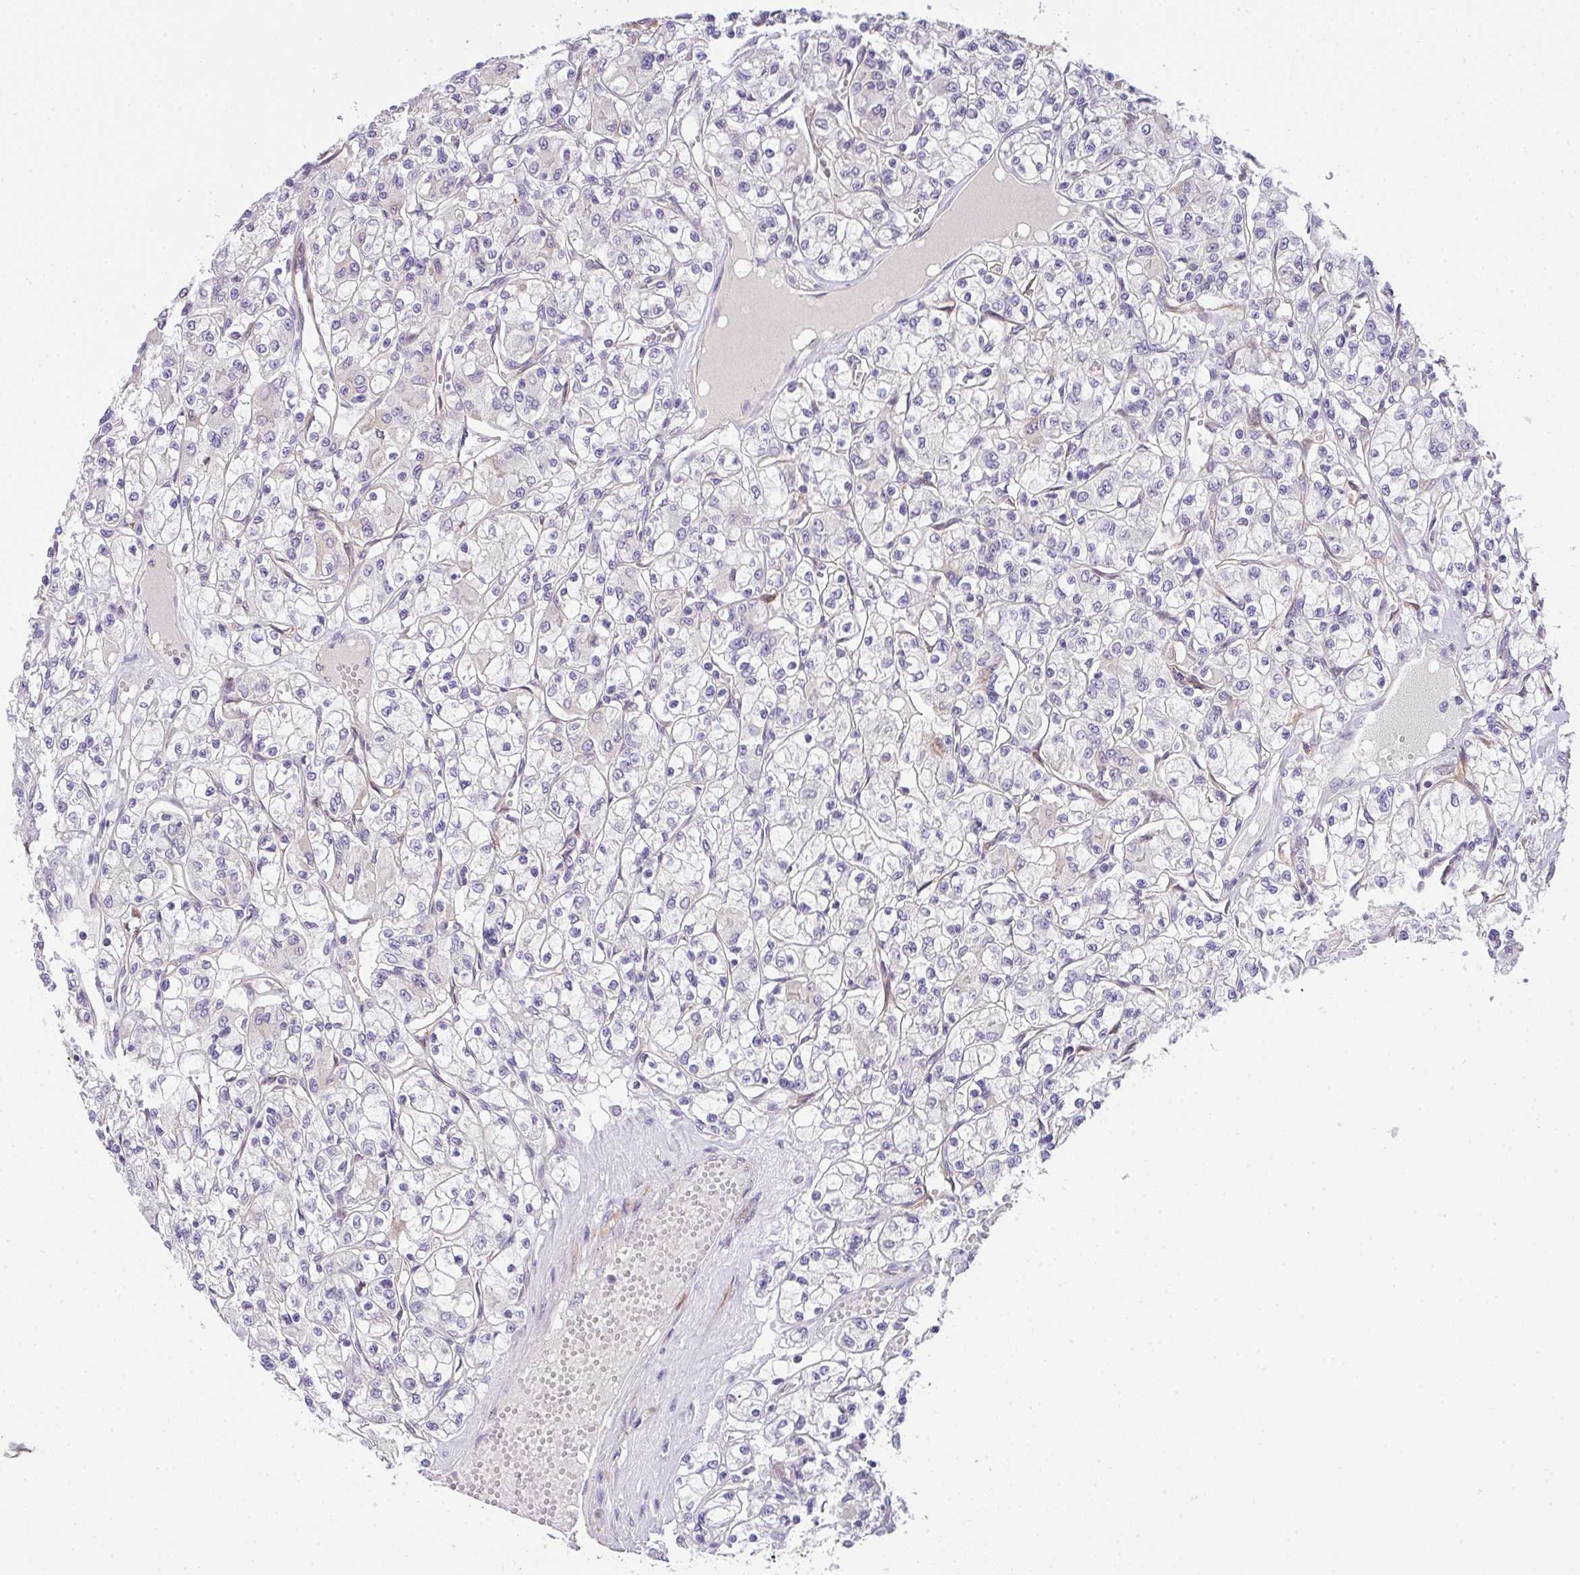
{"staining": {"intensity": "negative", "quantity": "none", "location": "none"}, "tissue": "renal cancer", "cell_type": "Tumor cells", "image_type": "cancer", "snomed": [{"axis": "morphology", "description": "Adenocarcinoma, NOS"}, {"axis": "topography", "description": "Kidney"}], "caption": "Immunohistochemical staining of adenocarcinoma (renal) reveals no significant expression in tumor cells.", "gene": "COX7B", "patient": {"sex": "female", "age": 59}}